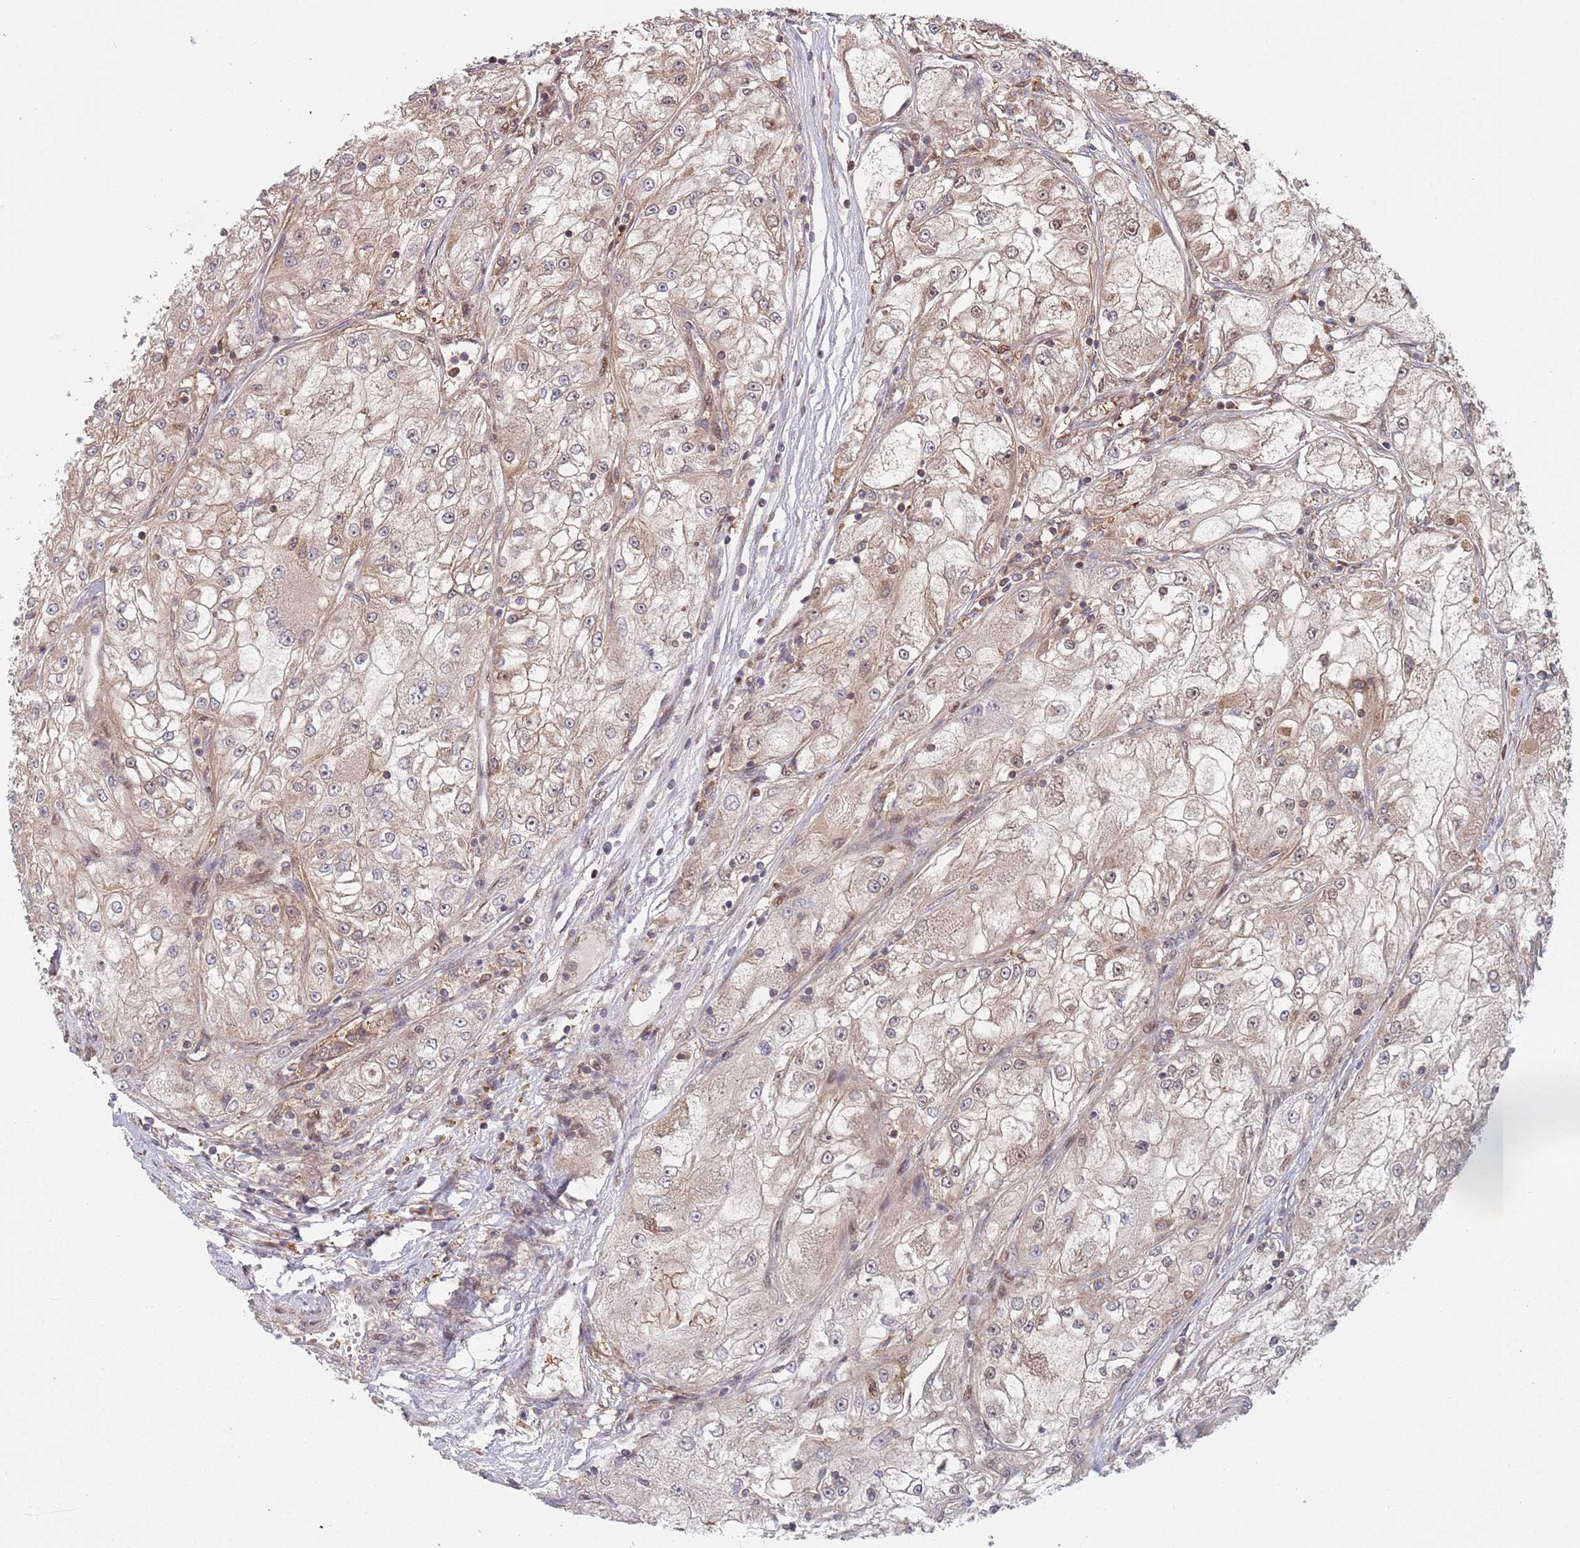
{"staining": {"intensity": "weak", "quantity": ">75%", "location": "cytoplasmic/membranous"}, "tissue": "renal cancer", "cell_type": "Tumor cells", "image_type": "cancer", "snomed": [{"axis": "morphology", "description": "Adenocarcinoma, NOS"}, {"axis": "topography", "description": "Kidney"}], "caption": "A histopathology image of renal cancer stained for a protein demonstrates weak cytoplasmic/membranous brown staining in tumor cells.", "gene": "GDI2", "patient": {"sex": "female", "age": 72}}